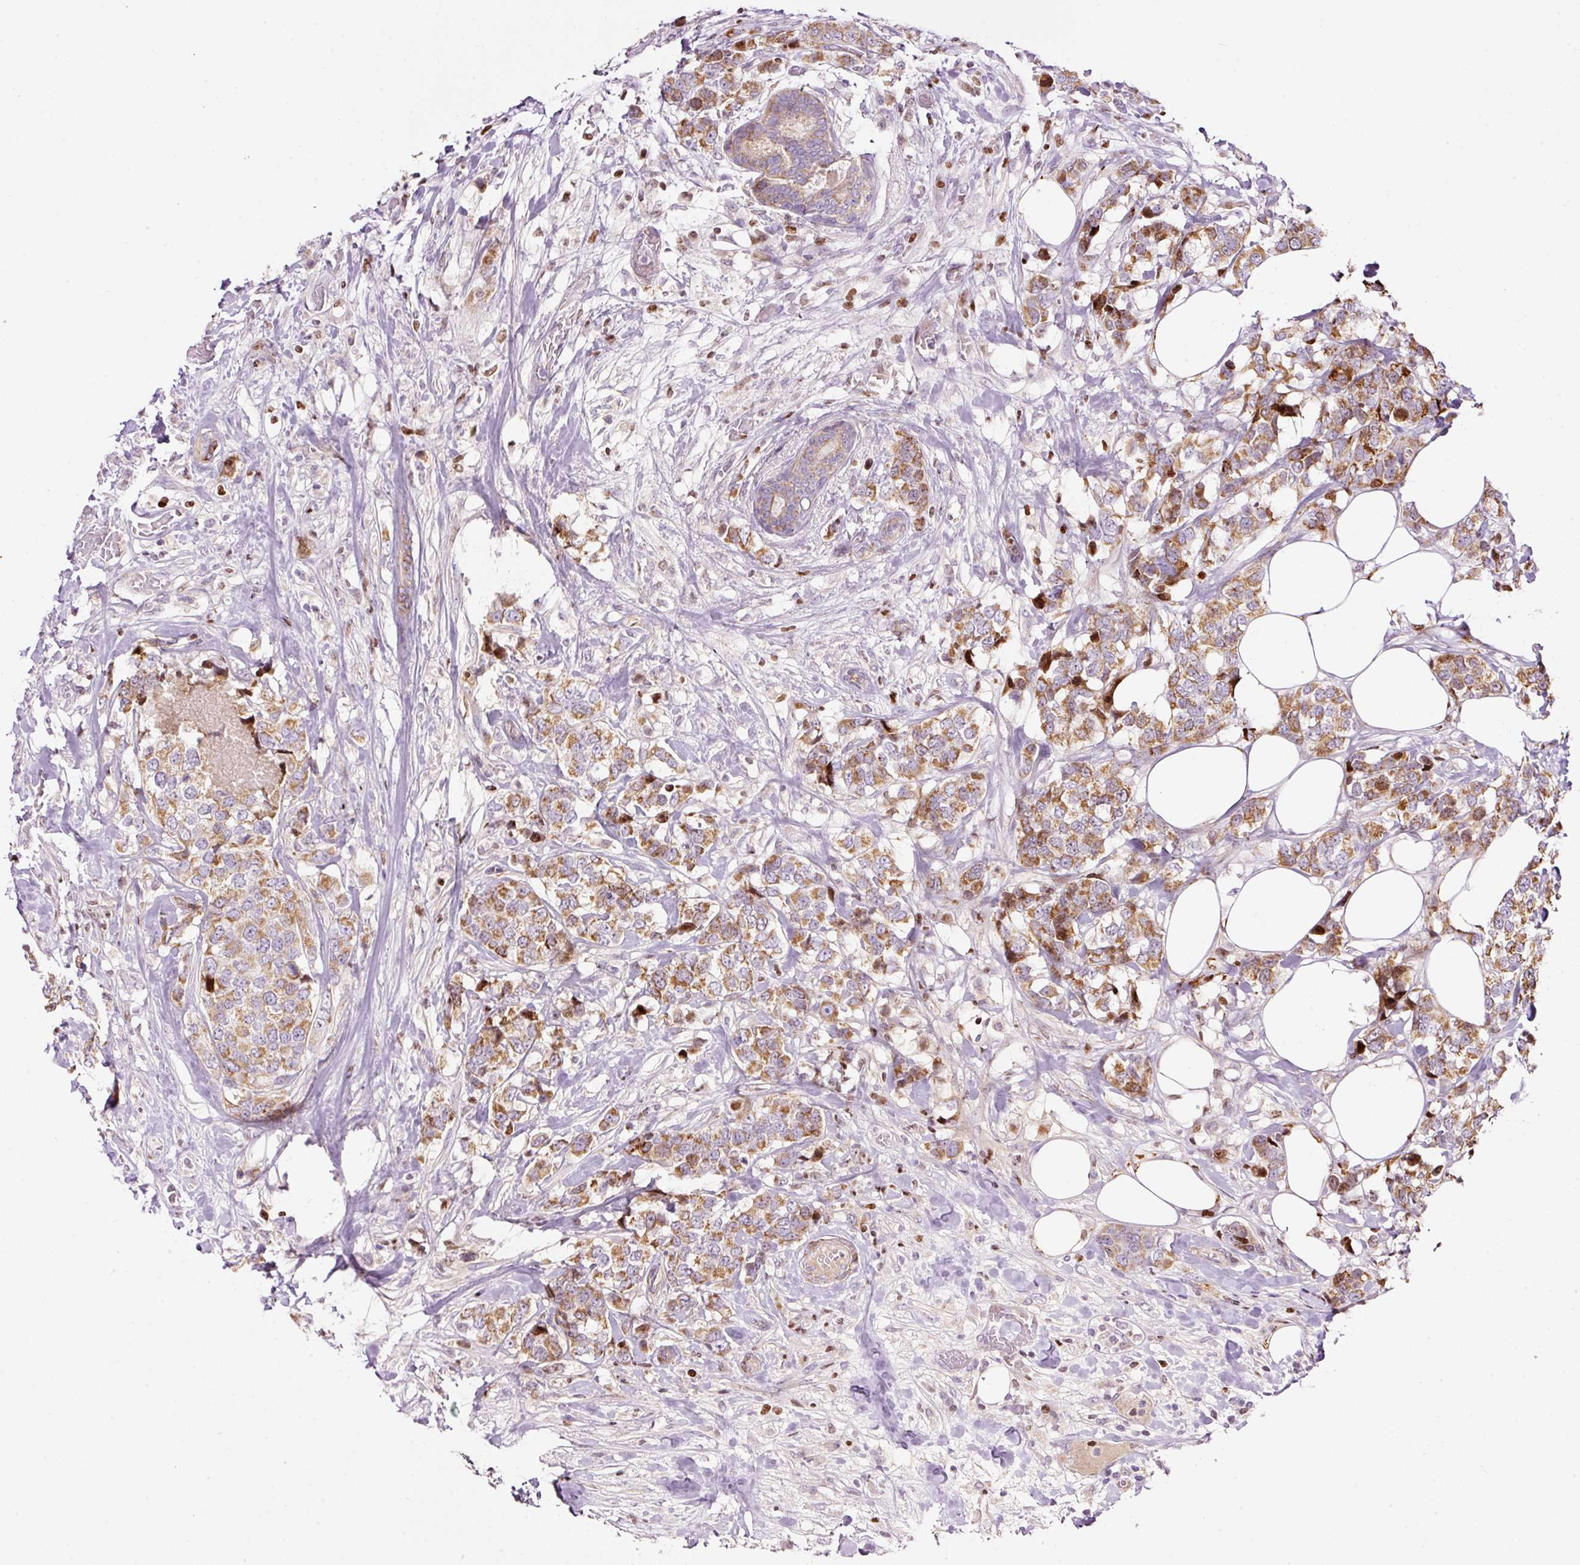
{"staining": {"intensity": "moderate", "quantity": ">75%", "location": "cytoplasmic/membranous"}, "tissue": "breast cancer", "cell_type": "Tumor cells", "image_type": "cancer", "snomed": [{"axis": "morphology", "description": "Lobular carcinoma"}, {"axis": "topography", "description": "Breast"}], "caption": "Protein expression analysis of lobular carcinoma (breast) exhibits moderate cytoplasmic/membranous staining in approximately >75% of tumor cells.", "gene": "TMEM8B", "patient": {"sex": "female", "age": 59}}